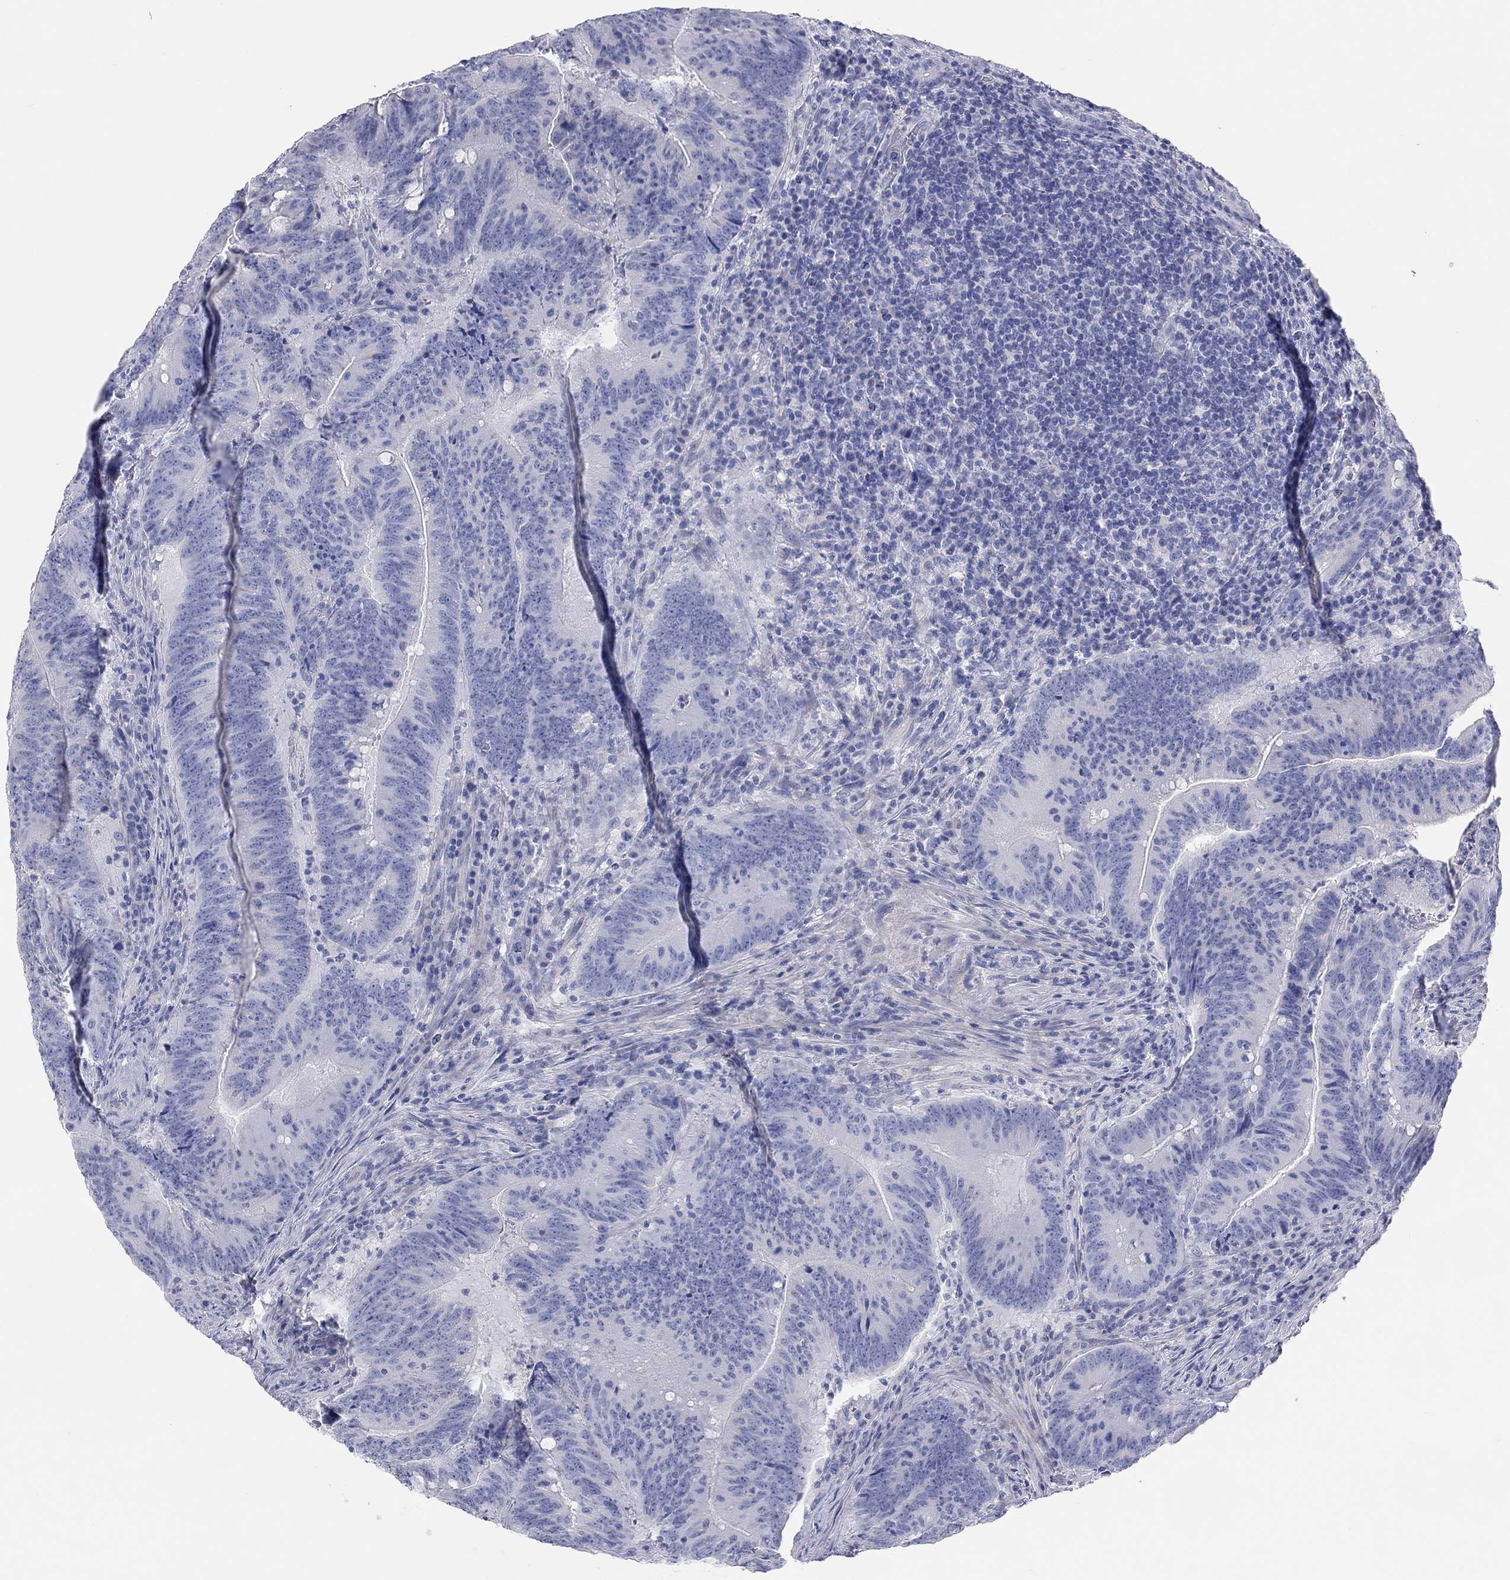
{"staining": {"intensity": "negative", "quantity": "none", "location": "none"}, "tissue": "colorectal cancer", "cell_type": "Tumor cells", "image_type": "cancer", "snomed": [{"axis": "morphology", "description": "Adenocarcinoma, NOS"}, {"axis": "topography", "description": "Colon"}], "caption": "A high-resolution micrograph shows IHC staining of colorectal cancer, which exhibits no significant expression in tumor cells.", "gene": "ST7L", "patient": {"sex": "female", "age": 87}}